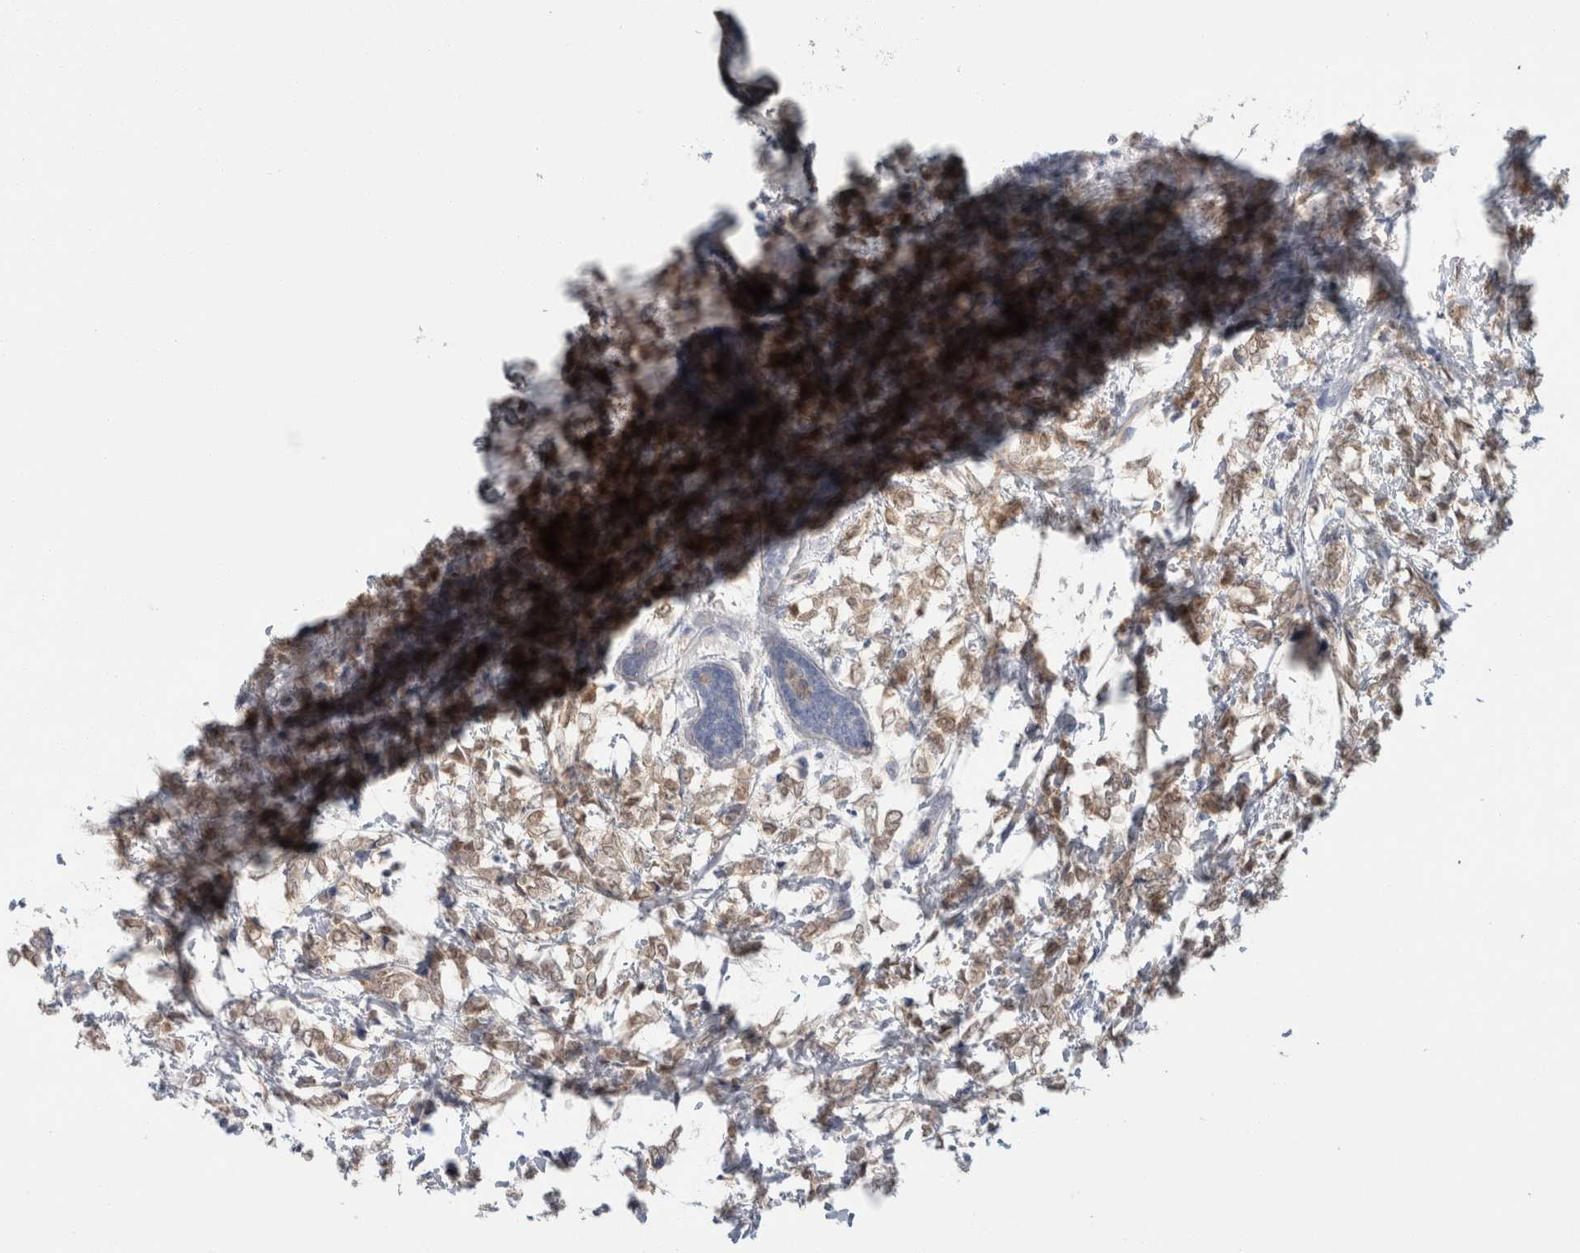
{"staining": {"intensity": "weak", "quantity": ">75%", "location": "cytoplasmic/membranous,nuclear"}, "tissue": "breast cancer", "cell_type": "Tumor cells", "image_type": "cancer", "snomed": [{"axis": "morphology", "description": "Normal tissue, NOS"}, {"axis": "morphology", "description": "Lobular carcinoma"}, {"axis": "topography", "description": "Breast"}], "caption": "DAB immunohistochemical staining of breast lobular carcinoma exhibits weak cytoplasmic/membranous and nuclear protein positivity in approximately >75% of tumor cells. Nuclei are stained in blue.", "gene": "CASP6", "patient": {"sex": "female", "age": 47}}